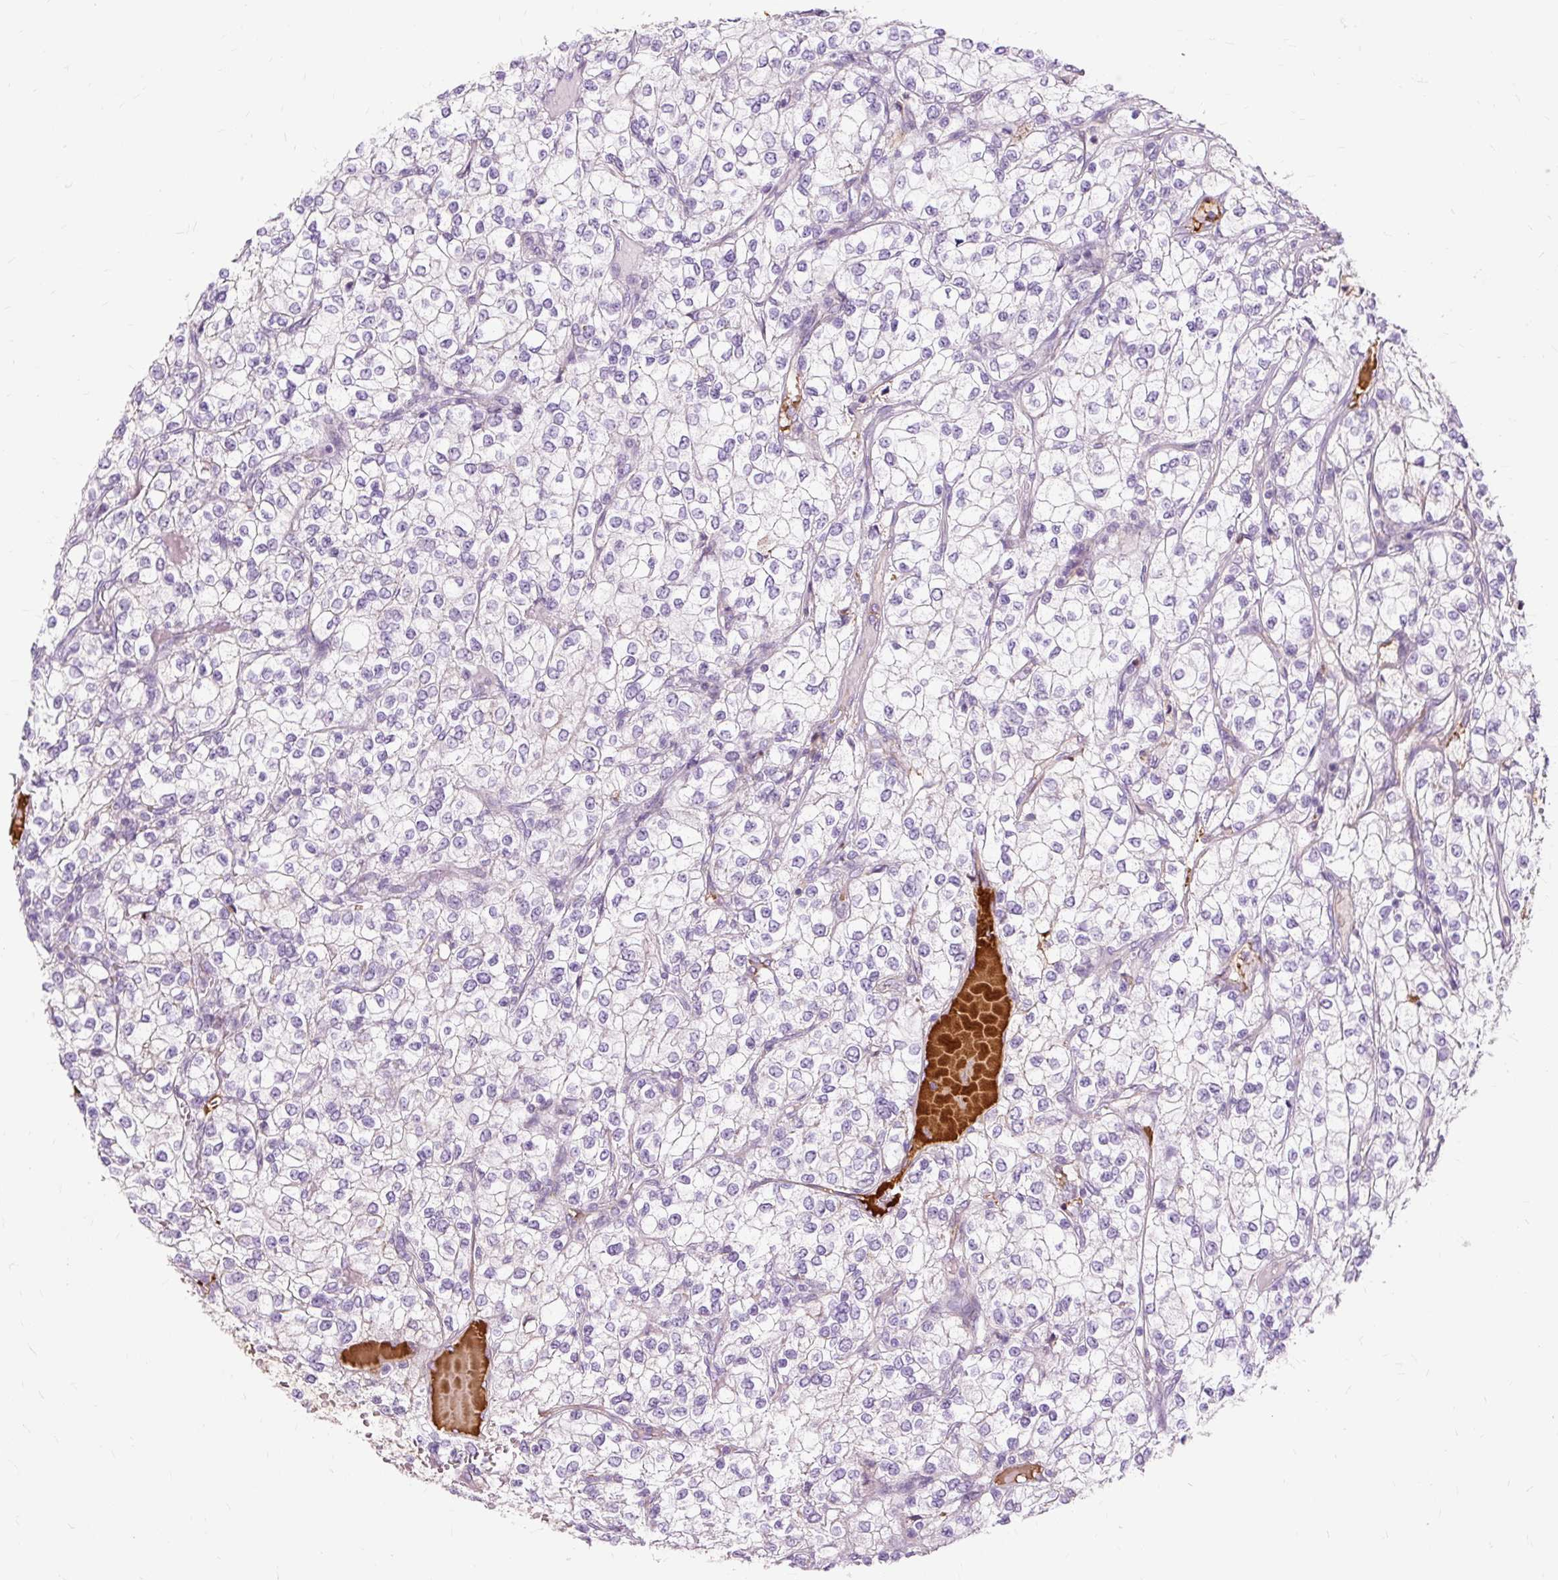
{"staining": {"intensity": "negative", "quantity": "none", "location": "none"}, "tissue": "renal cancer", "cell_type": "Tumor cells", "image_type": "cancer", "snomed": [{"axis": "morphology", "description": "Adenocarcinoma, NOS"}, {"axis": "topography", "description": "Kidney"}], "caption": "Immunohistochemical staining of renal cancer (adenocarcinoma) reveals no significant positivity in tumor cells.", "gene": "DCTN4", "patient": {"sex": "male", "age": 80}}